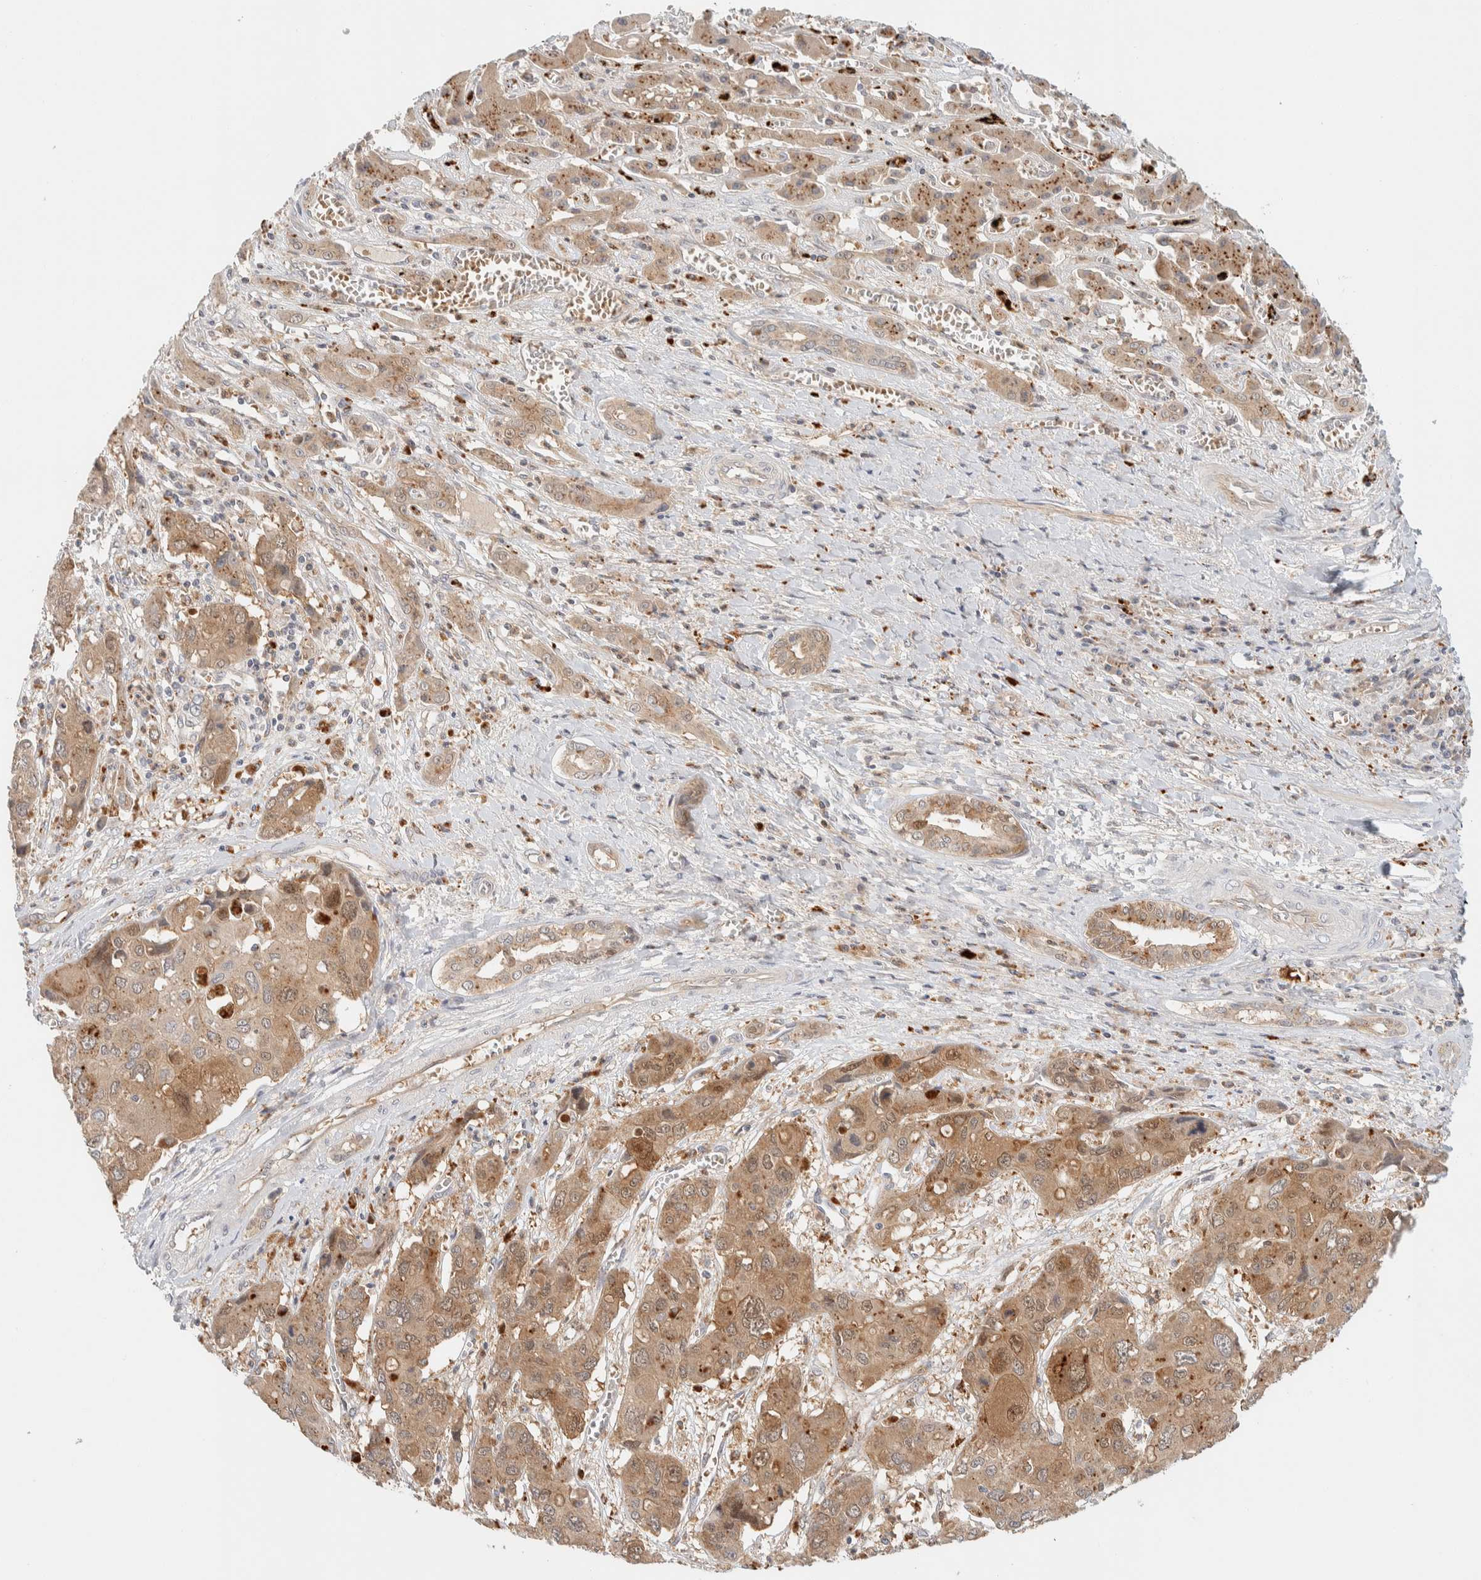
{"staining": {"intensity": "moderate", "quantity": ">75%", "location": "cytoplasmic/membranous"}, "tissue": "liver cancer", "cell_type": "Tumor cells", "image_type": "cancer", "snomed": [{"axis": "morphology", "description": "Cholangiocarcinoma"}, {"axis": "topography", "description": "Liver"}], "caption": "Human liver cancer (cholangiocarcinoma) stained for a protein (brown) reveals moderate cytoplasmic/membranous positive expression in approximately >75% of tumor cells.", "gene": "GCLM", "patient": {"sex": "male", "age": 67}}